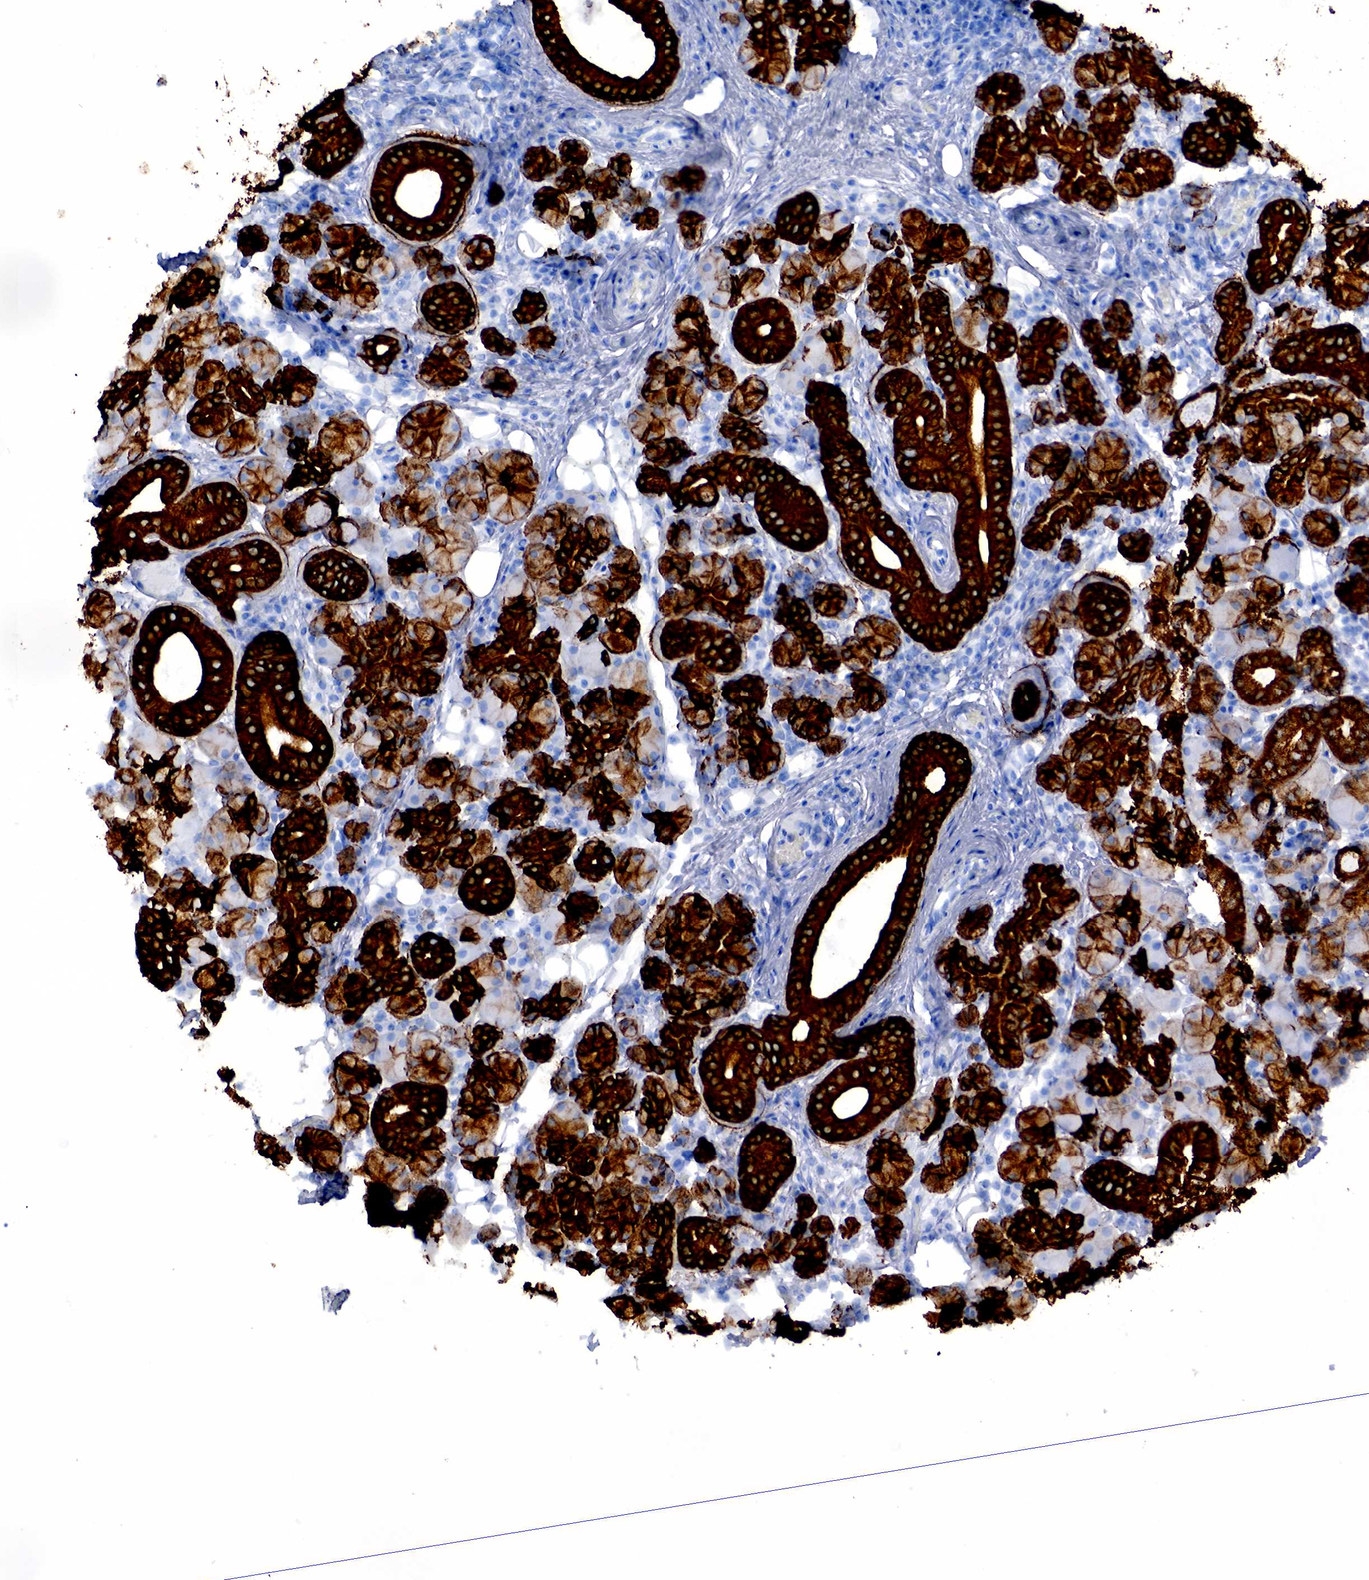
{"staining": {"intensity": "strong", "quantity": ">75%", "location": "cytoplasmic/membranous"}, "tissue": "salivary gland", "cell_type": "Glandular cells", "image_type": "normal", "snomed": [{"axis": "morphology", "description": "Normal tissue, NOS"}, {"axis": "topography", "description": "Salivary gland"}, {"axis": "topography", "description": "Peripheral nerve tissue"}], "caption": "DAB (3,3'-diaminobenzidine) immunohistochemical staining of unremarkable human salivary gland exhibits strong cytoplasmic/membranous protein positivity in about >75% of glandular cells.", "gene": "KRT19", "patient": {"sex": "male", "age": 62}}